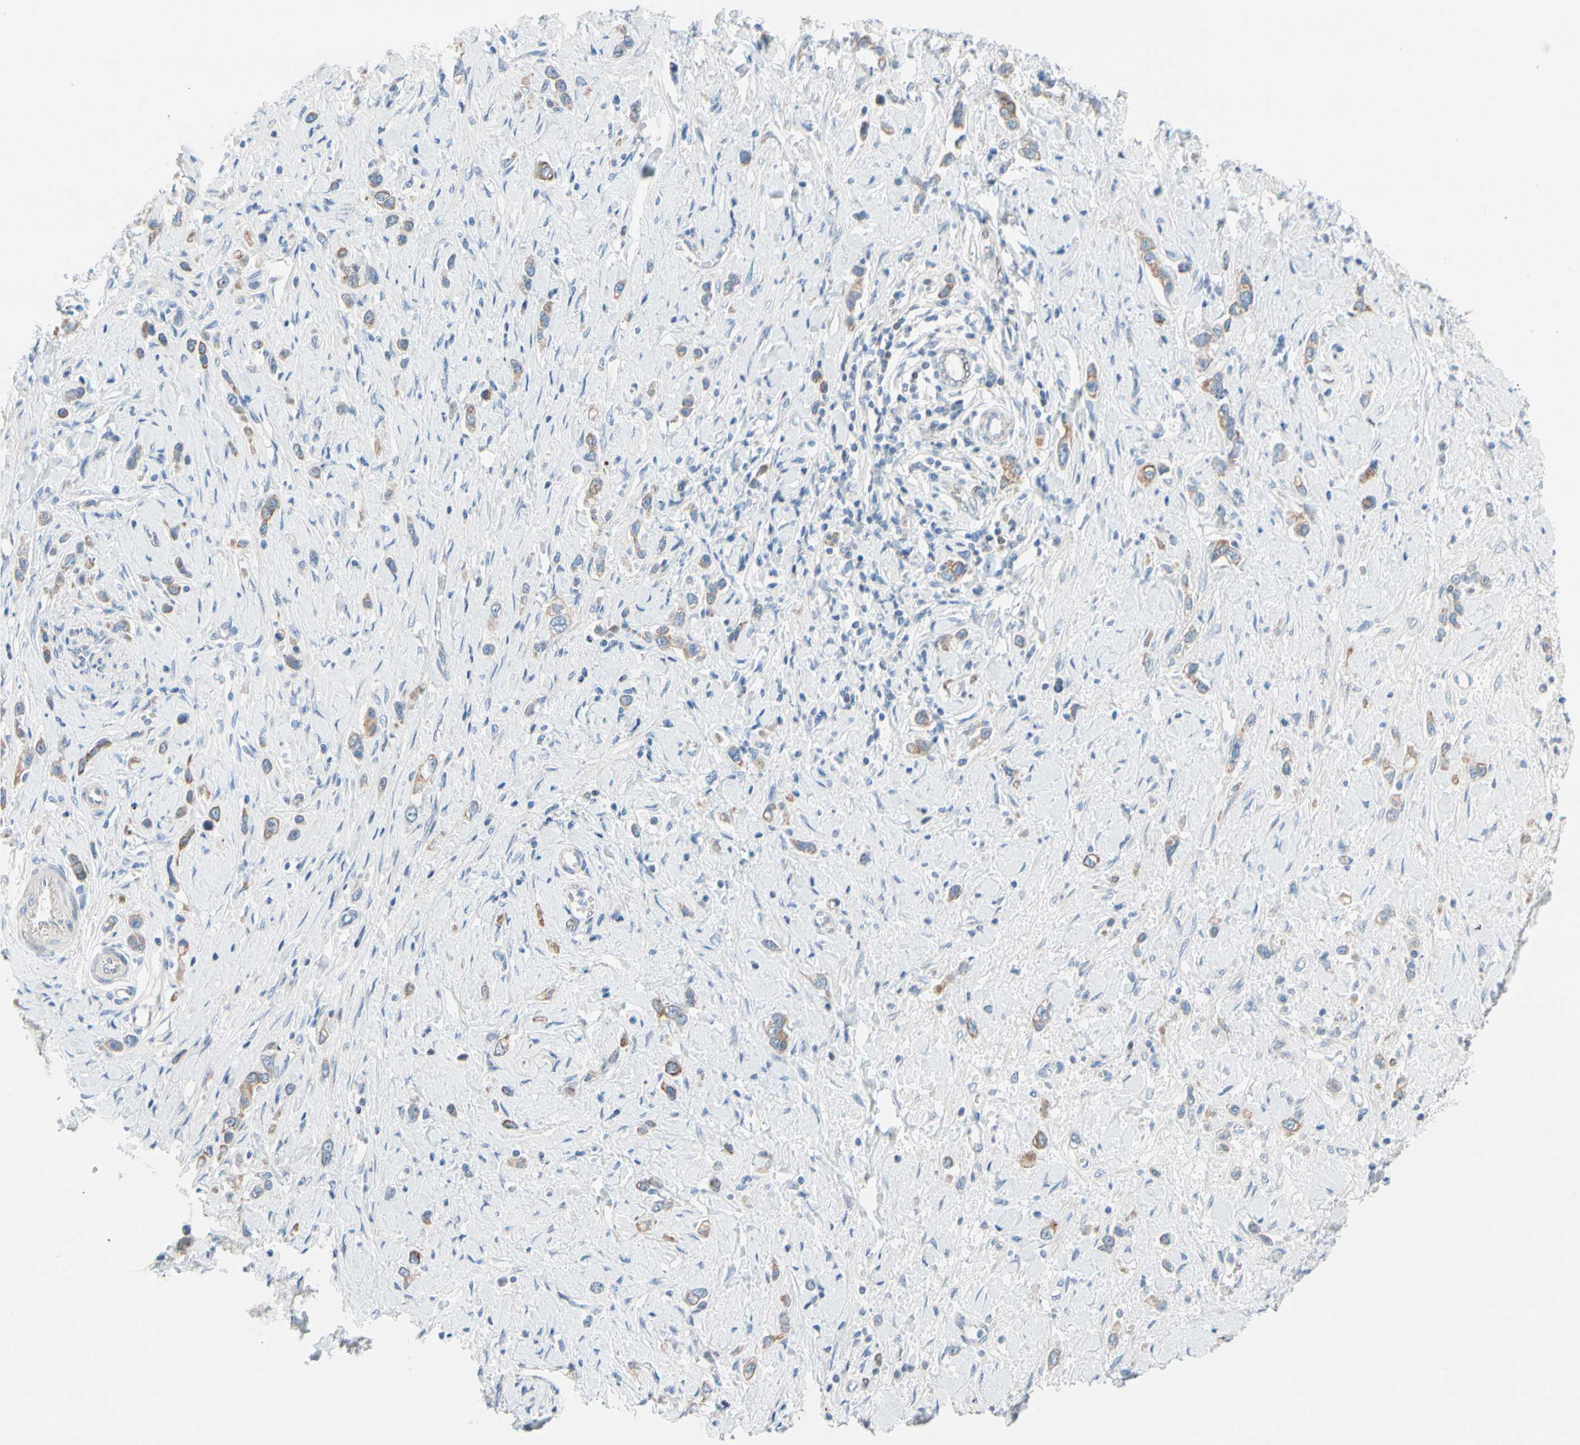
{"staining": {"intensity": "weak", "quantity": ">75%", "location": "cytoplasmic/membranous"}, "tissue": "stomach cancer", "cell_type": "Tumor cells", "image_type": "cancer", "snomed": [{"axis": "morphology", "description": "Normal tissue, NOS"}, {"axis": "morphology", "description": "Adenocarcinoma, NOS"}, {"axis": "topography", "description": "Stomach, upper"}, {"axis": "topography", "description": "Stomach"}], "caption": "Weak cytoplasmic/membranous protein positivity is seen in approximately >75% of tumor cells in adenocarcinoma (stomach).", "gene": "ZNF132", "patient": {"sex": "female", "age": 65}}